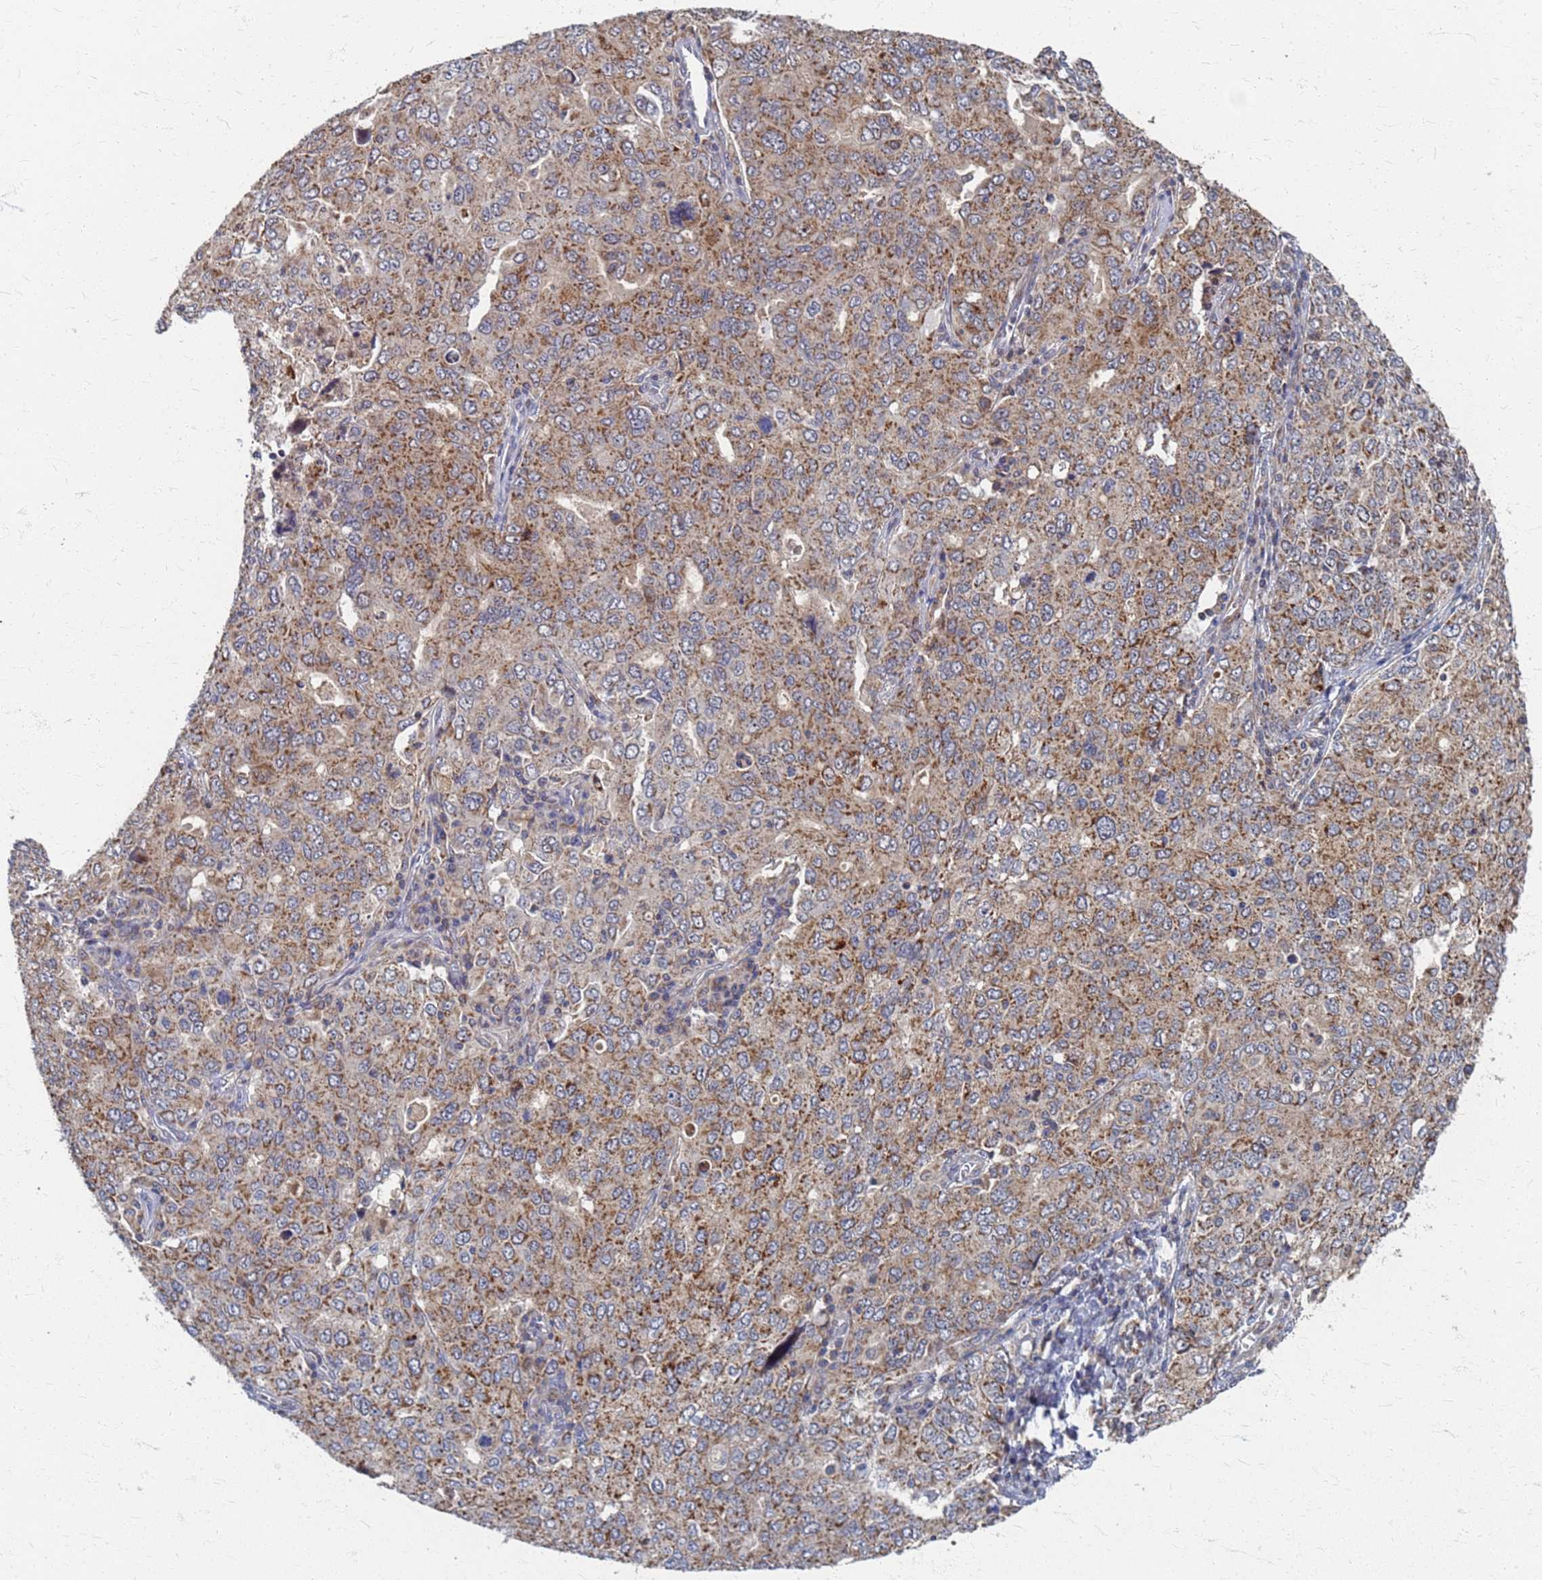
{"staining": {"intensity": "moderate", "quantity": ">75%", "location": "cytoplasmic/membranous"}, "tissue": "ovarian cancer", "cell_type": "Tumor cells", "image_type": "cancer", "snomed": [{"axis": "morphology", "description": "Carcinoma, endometroid"}, {"axis": "topography", "description": "Ovary"}], "caption": "Protein expression analysis of ovarian cancer exhibits moderate cytoplasmic/membranous positivity in approximately >75% of tumor cells. Using DAB (brown) and hematoxylin (blue) stains, captured at high magnification using brightfield microscopy.", "gene": "ATPAF1", "patient": {"sex": "female", "age": 62}}